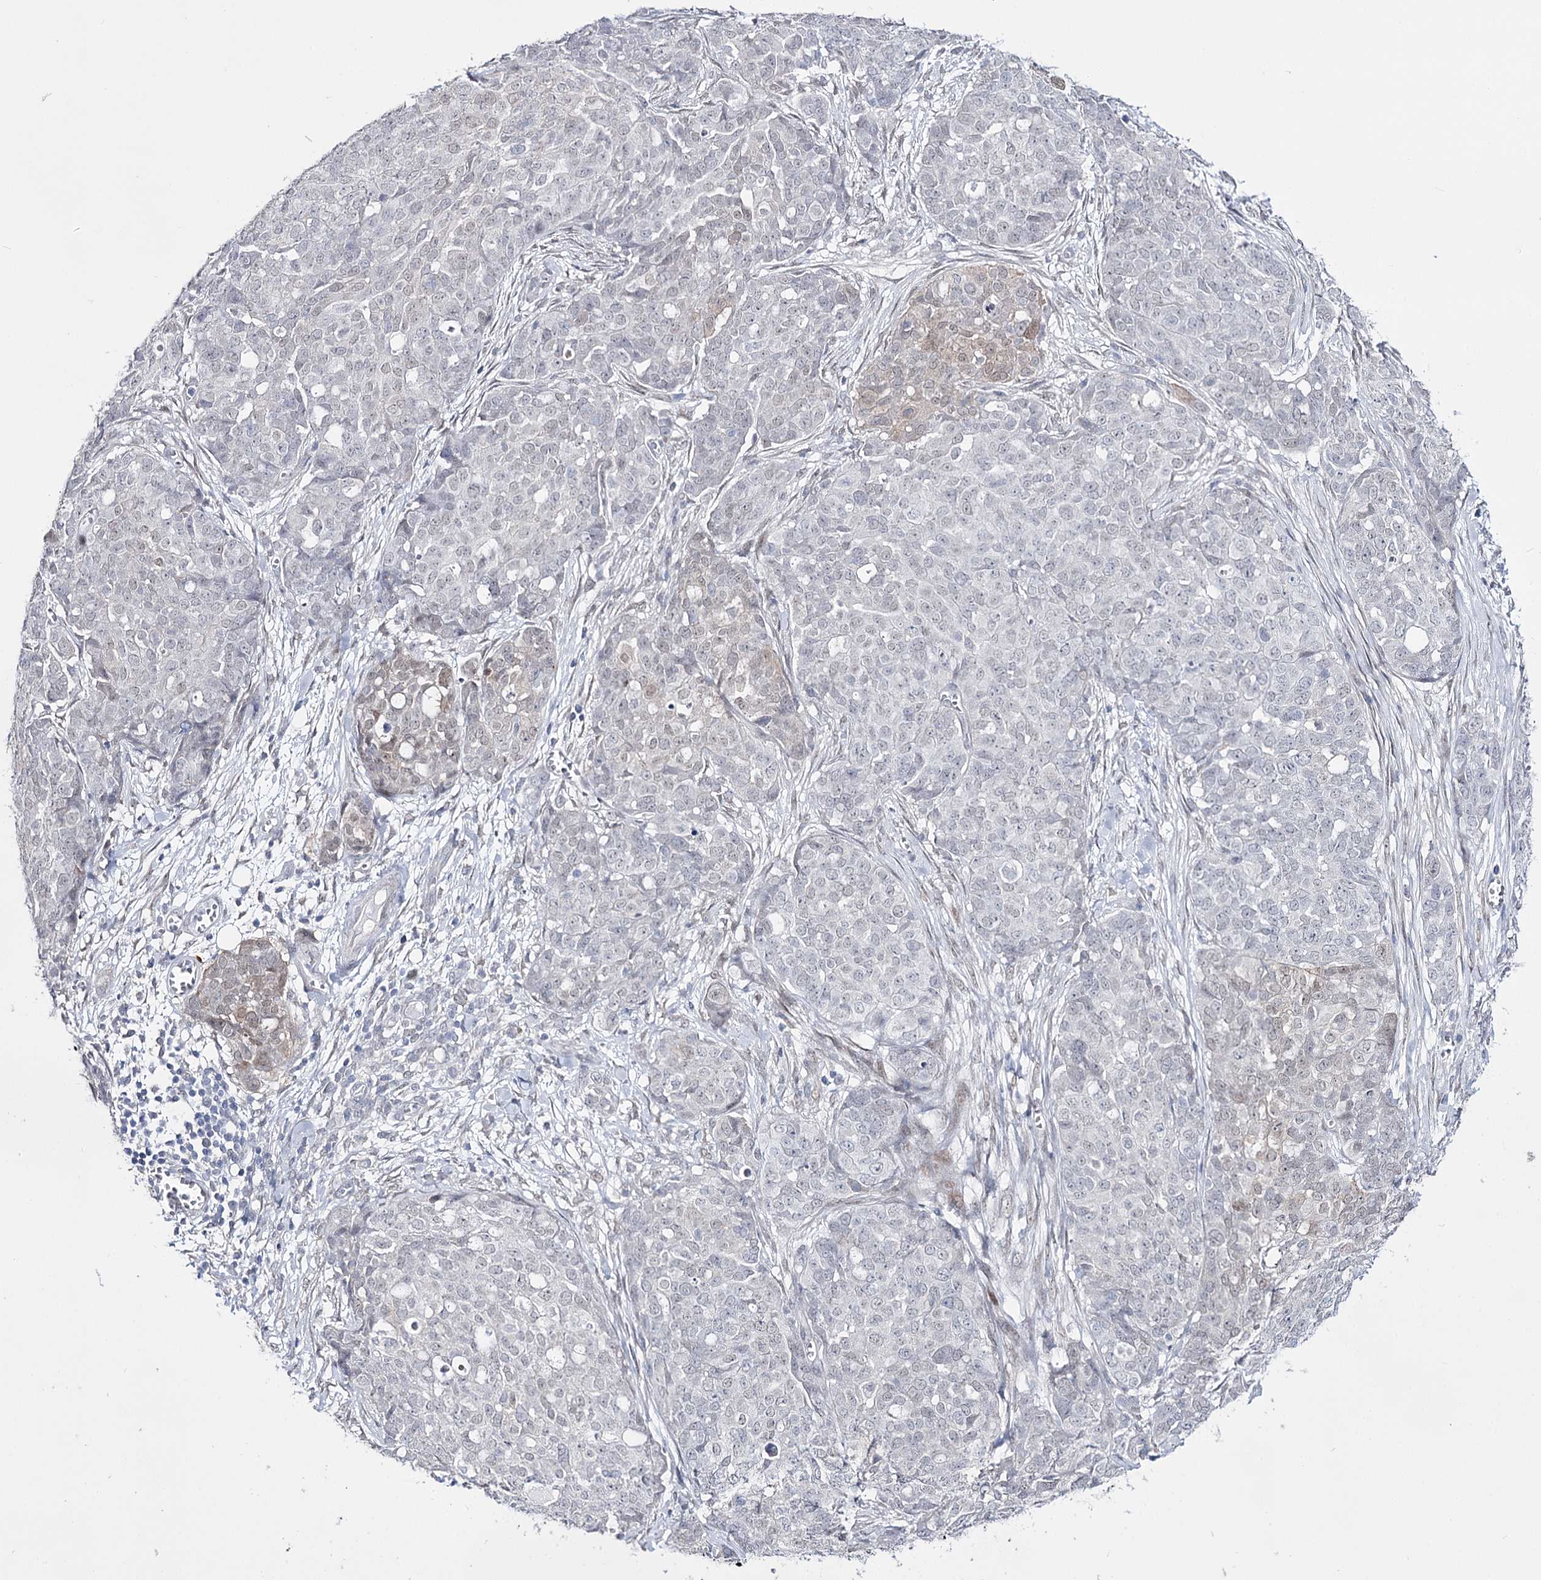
{"staining": {"intensity": "negative", "quantity": "none", "location": "none"}, "tissue": "ovarian cancer", "cell_type": "Tumor cells", "image_type": "cancer", "snomed": [{"axis": "morphology", "description": "Cystadenocarcinoma, serous, NOS"}, {"axis": "topography", "description": "Soft tissue"}, {"axis": "topography", "description": "Ovary"}], "caption": "Immunohistochemistry micrograph of neoplastic tissue: ovarian serous cystadenocarcinoma stained with DAB shows no significant protein expression in tumor cells. The staining is performed using DAB brown chromogen with nuclei counter-stained in using hematoxylin.", "gene": "RBM15B", "patient": {"sex": "female", "age": 57}}